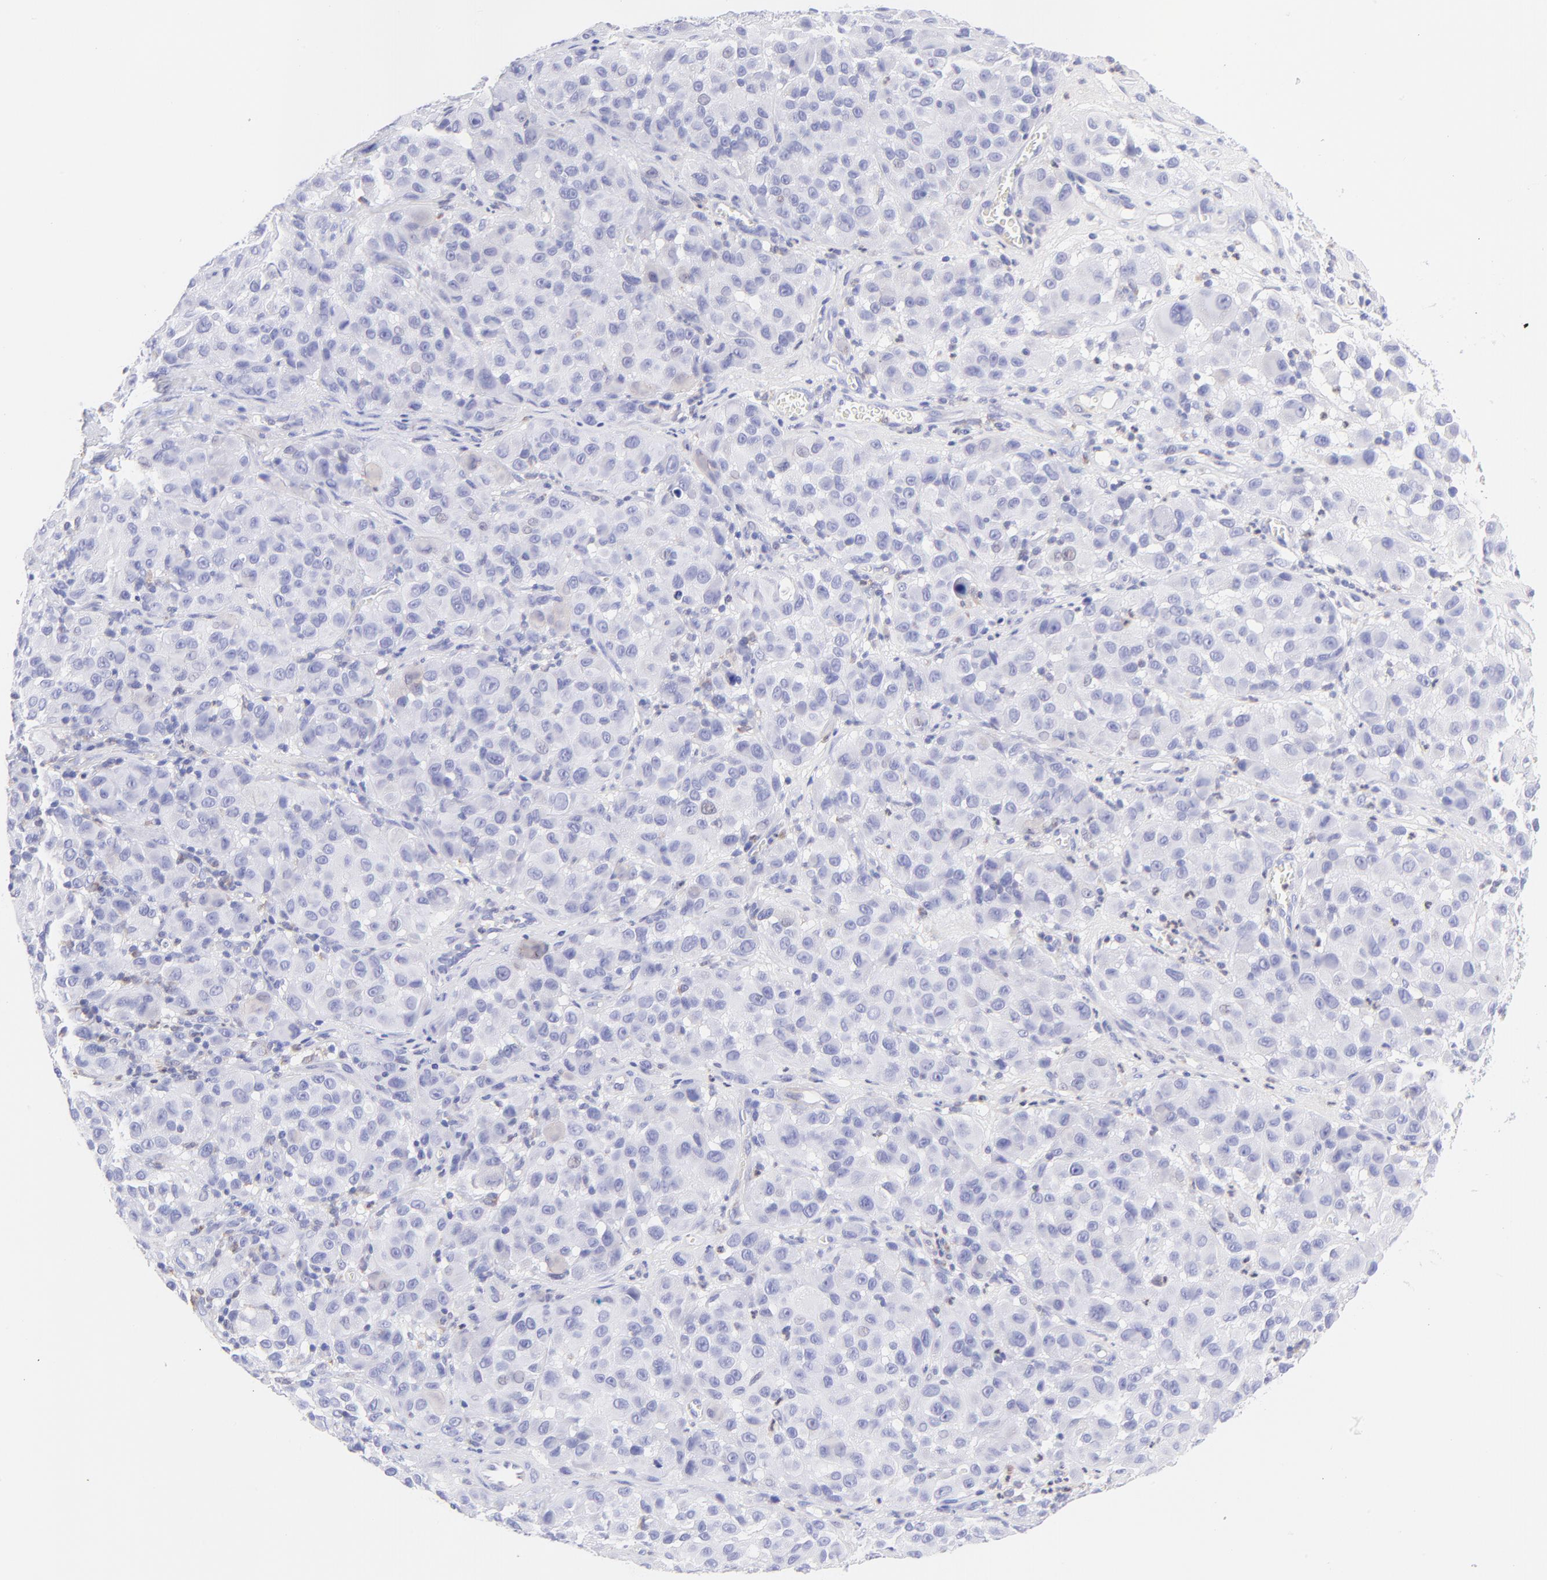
{"staining": {"intensity": "negative", "quantity": "none", "location": "none"}, "tissue": "melanoma", "cell_type": "Tumor cells", "image_type": "cancer", "snomed": [{"axis": "morphology", "description": "Malignant melanoma, NOS"}, {"axis": "topography", "description": "Skin"}], "caption": "This is an IHC image of melanoma. There is no positivity in tumor cells.", "gene": "IRAG2", "patient": {"sex": "female", "age": 21}}